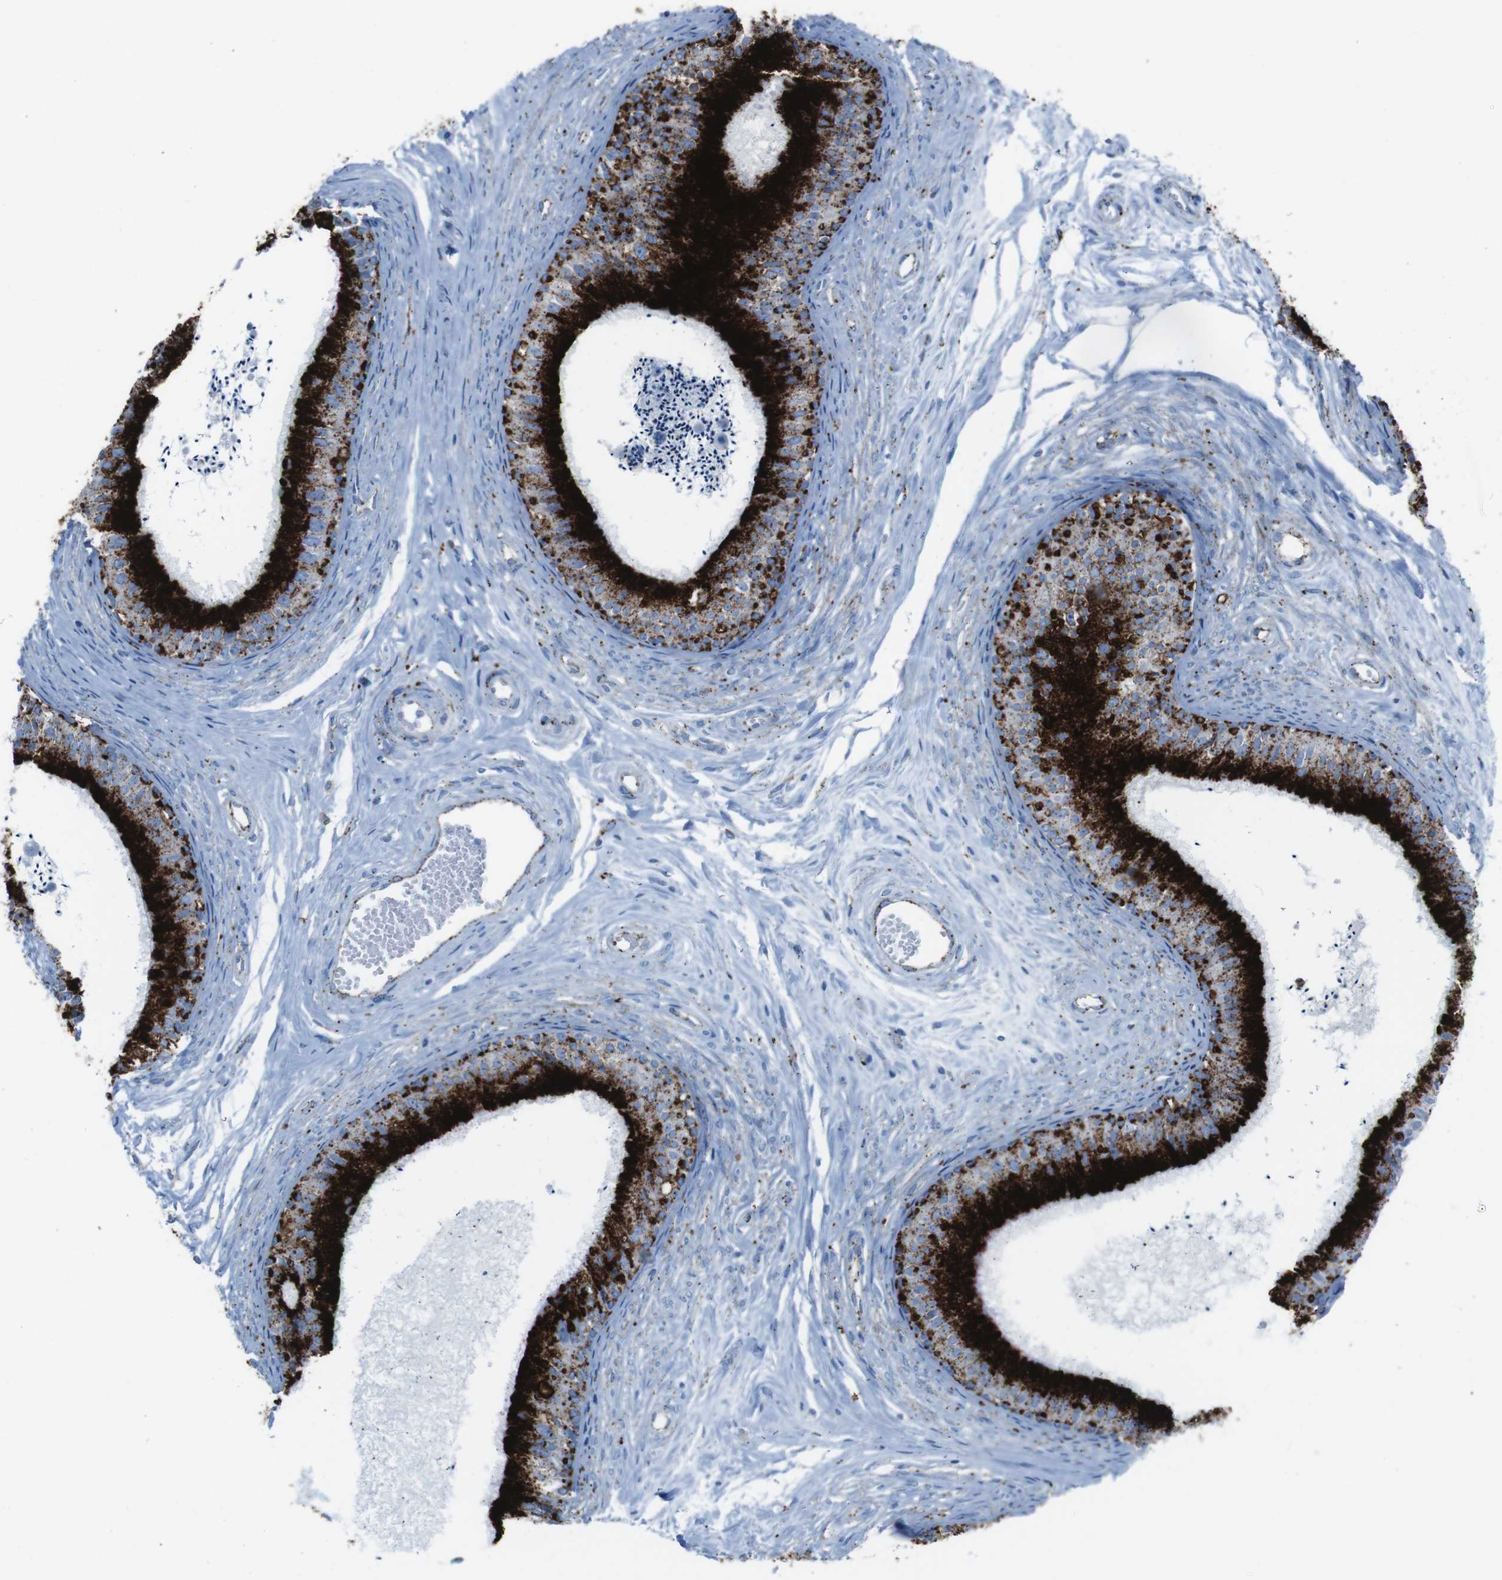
{"staining": {"intensity": "strong", "quantity": ">75%", "location": "cytoplasmic/membranous"}, "tissue": "epididymis", "cell_type": "Glandular cells", "image_type": "normal", "snomed": [{"axis": "morphology", "description": "Normal tissue, NOS"}, {"axis": "topography", "description": "Epididymis"}], "caption": "Glandular cells demonstrate high levels of strong cytoplasmic/membranous staining in approximately >75% of cells in benign human epididymis. Nuclei are stained in blue.", "gene": "SCARB2", "patient": {"sex": "male", "age": 56}}